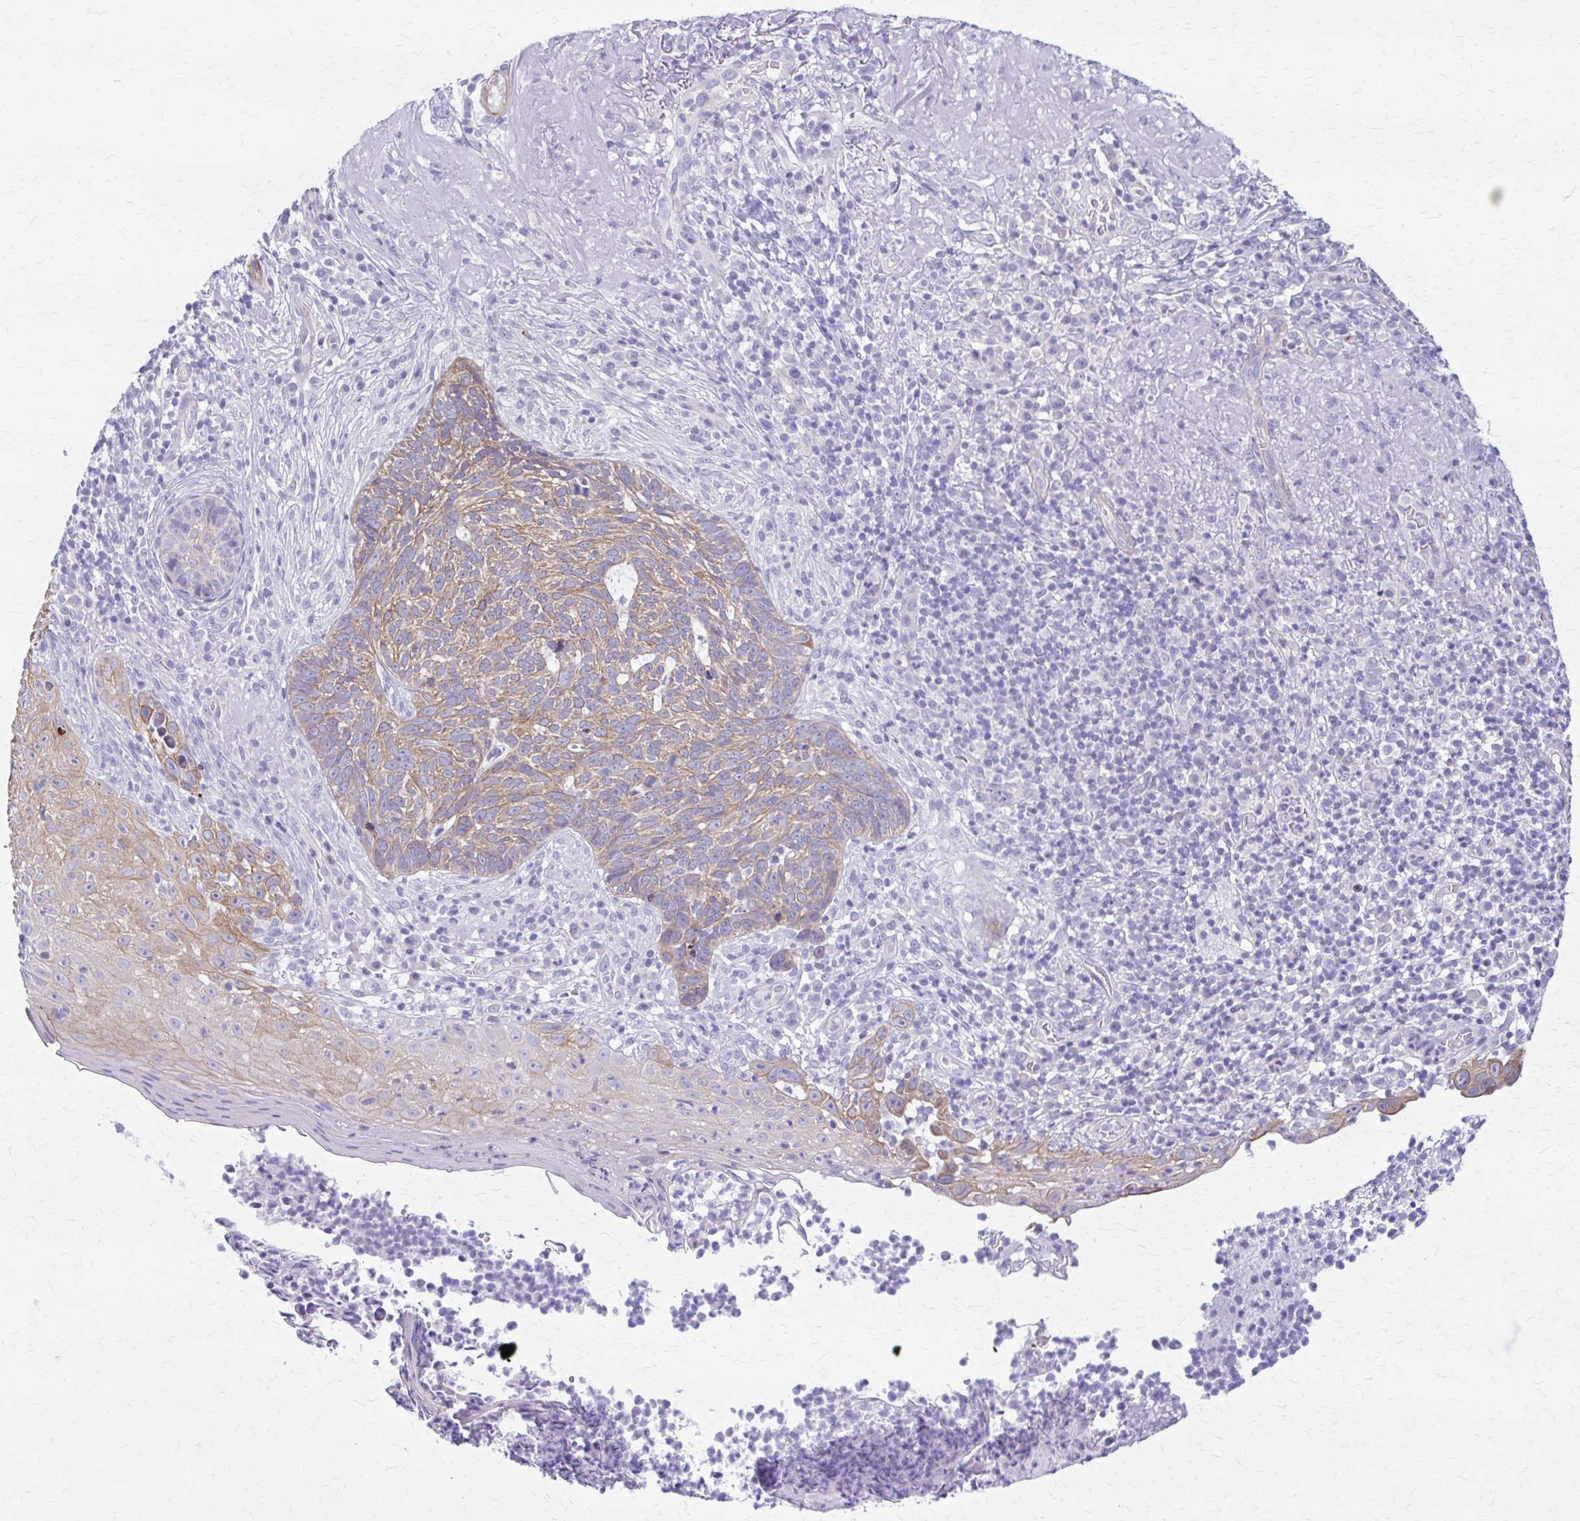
{"staining": {"intensity": "weak", "quantity": ">75%", "location": "cytoplasmic/membranous"}, "tissue": "skin cancer", "cell_type": "Tumor cells", "image_type": "cancer", "snomed": [{"axis": "morphology", "description": "Basal cell carcinoma"}, {"axis": "topography", "description": "Skin"}, {"axis": "topography", "description": "Skin of face"}], "caption": "Immunohistochemical staining of skin cancer (basal cell carcinoma) displays low levels of weak cytoplasmic/membranous positivity in about >75% of tumor cells.", "gene": "DSP", "patient": {"sex": "female", "age": 95}}